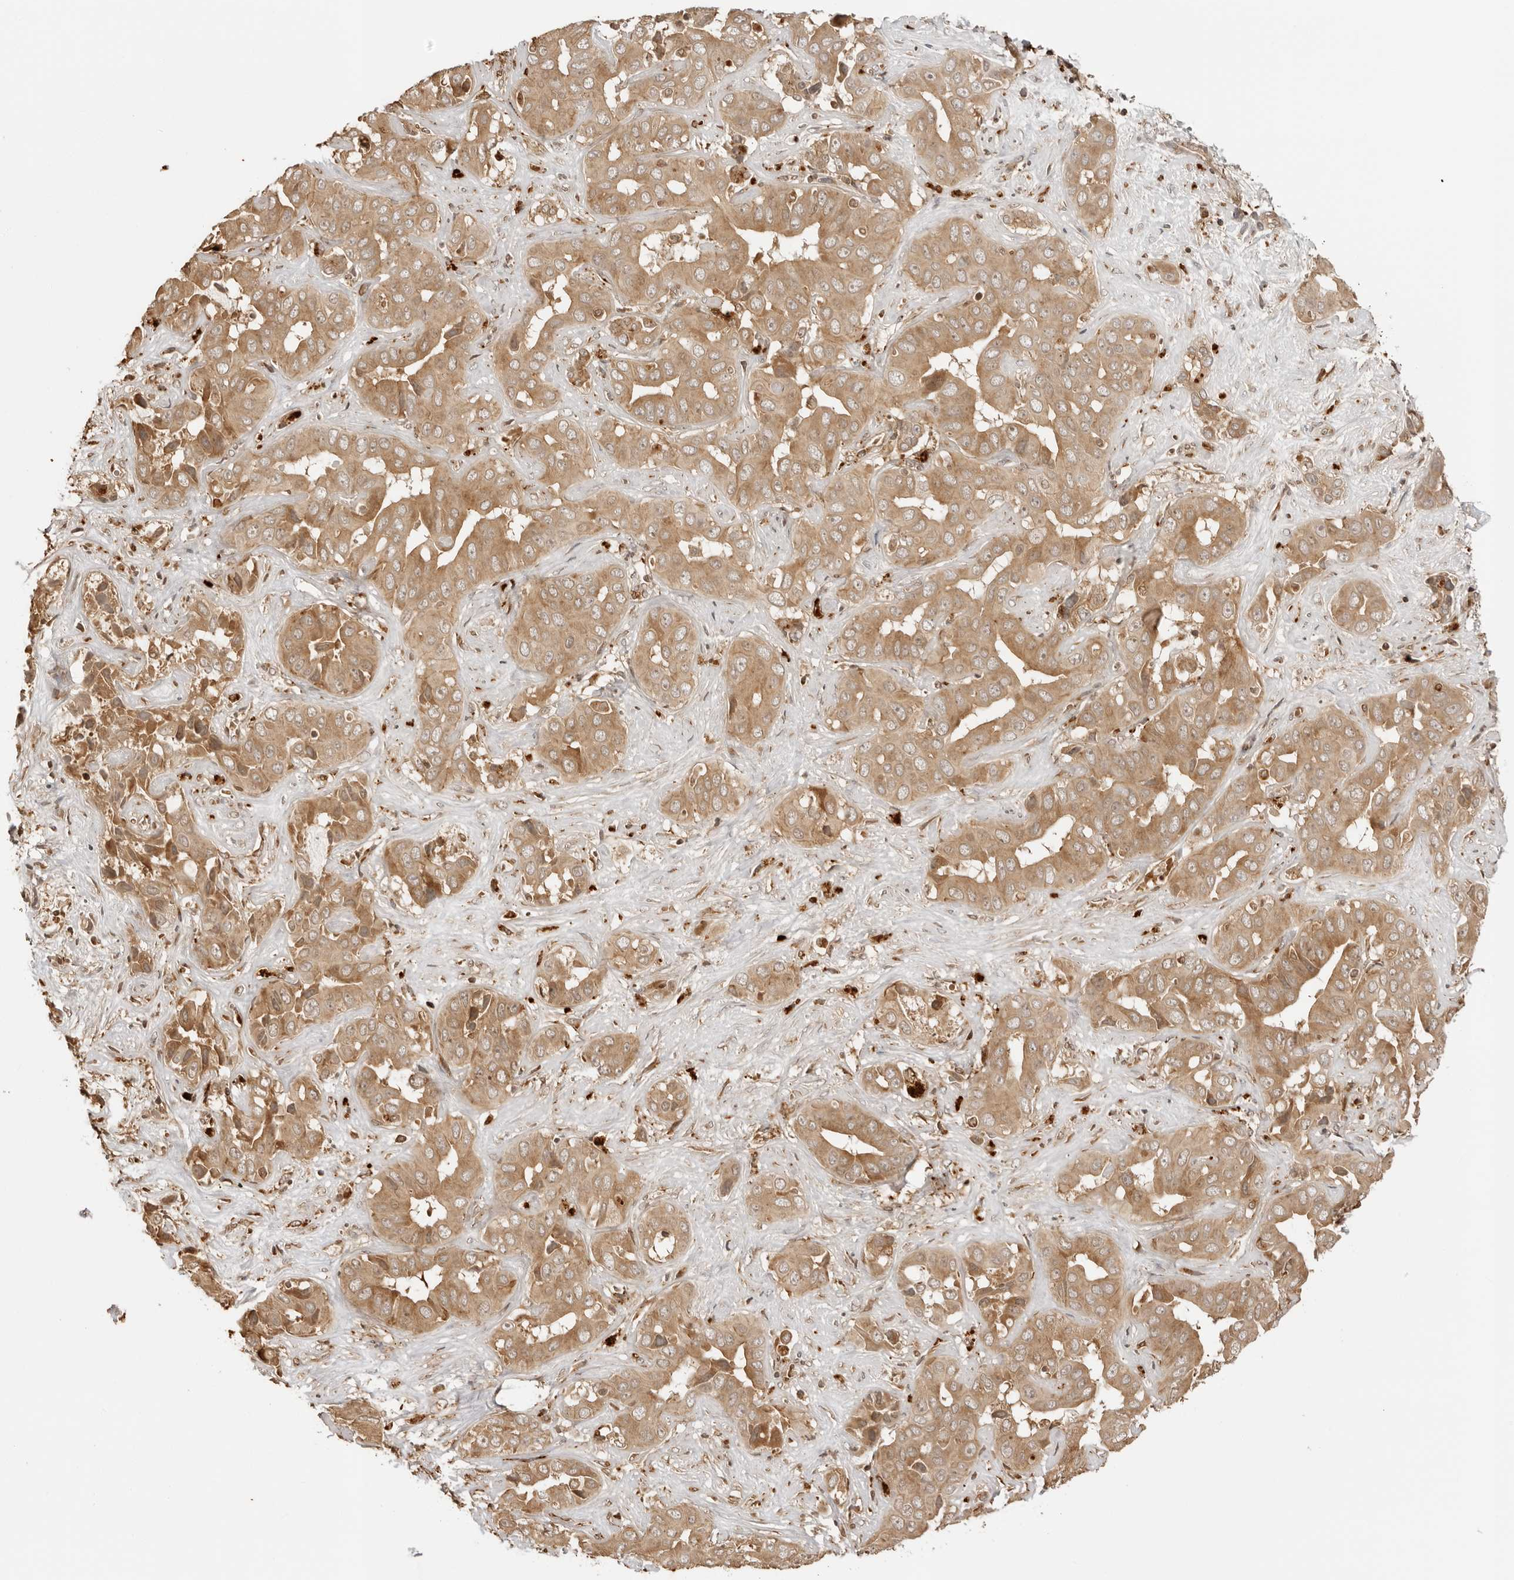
{"staining": {"intensity": "moderate", "quantity": ">75%", "location": "cytoplasmic/membranous"}, "tissue": "liver cancer", "cell_type": "Tumor cells", "image_type": "cancer", "snomed": [{"axis": "morphology", "description": "Cholangiocarcinoma"}, {"axis": "topography", "description": "Liver"}], "caption": "Moderate cytoplasmic/membranous protein staining is appreciated in about >75% of tumor cells in cholangiocarcinoma (liver). (DAB (3,3'-diaminobenzidine) IHC with brightfield microscopy, high magnification).", "gene": "IKBKE", "patient": {"sex": "female", "age": 52}}